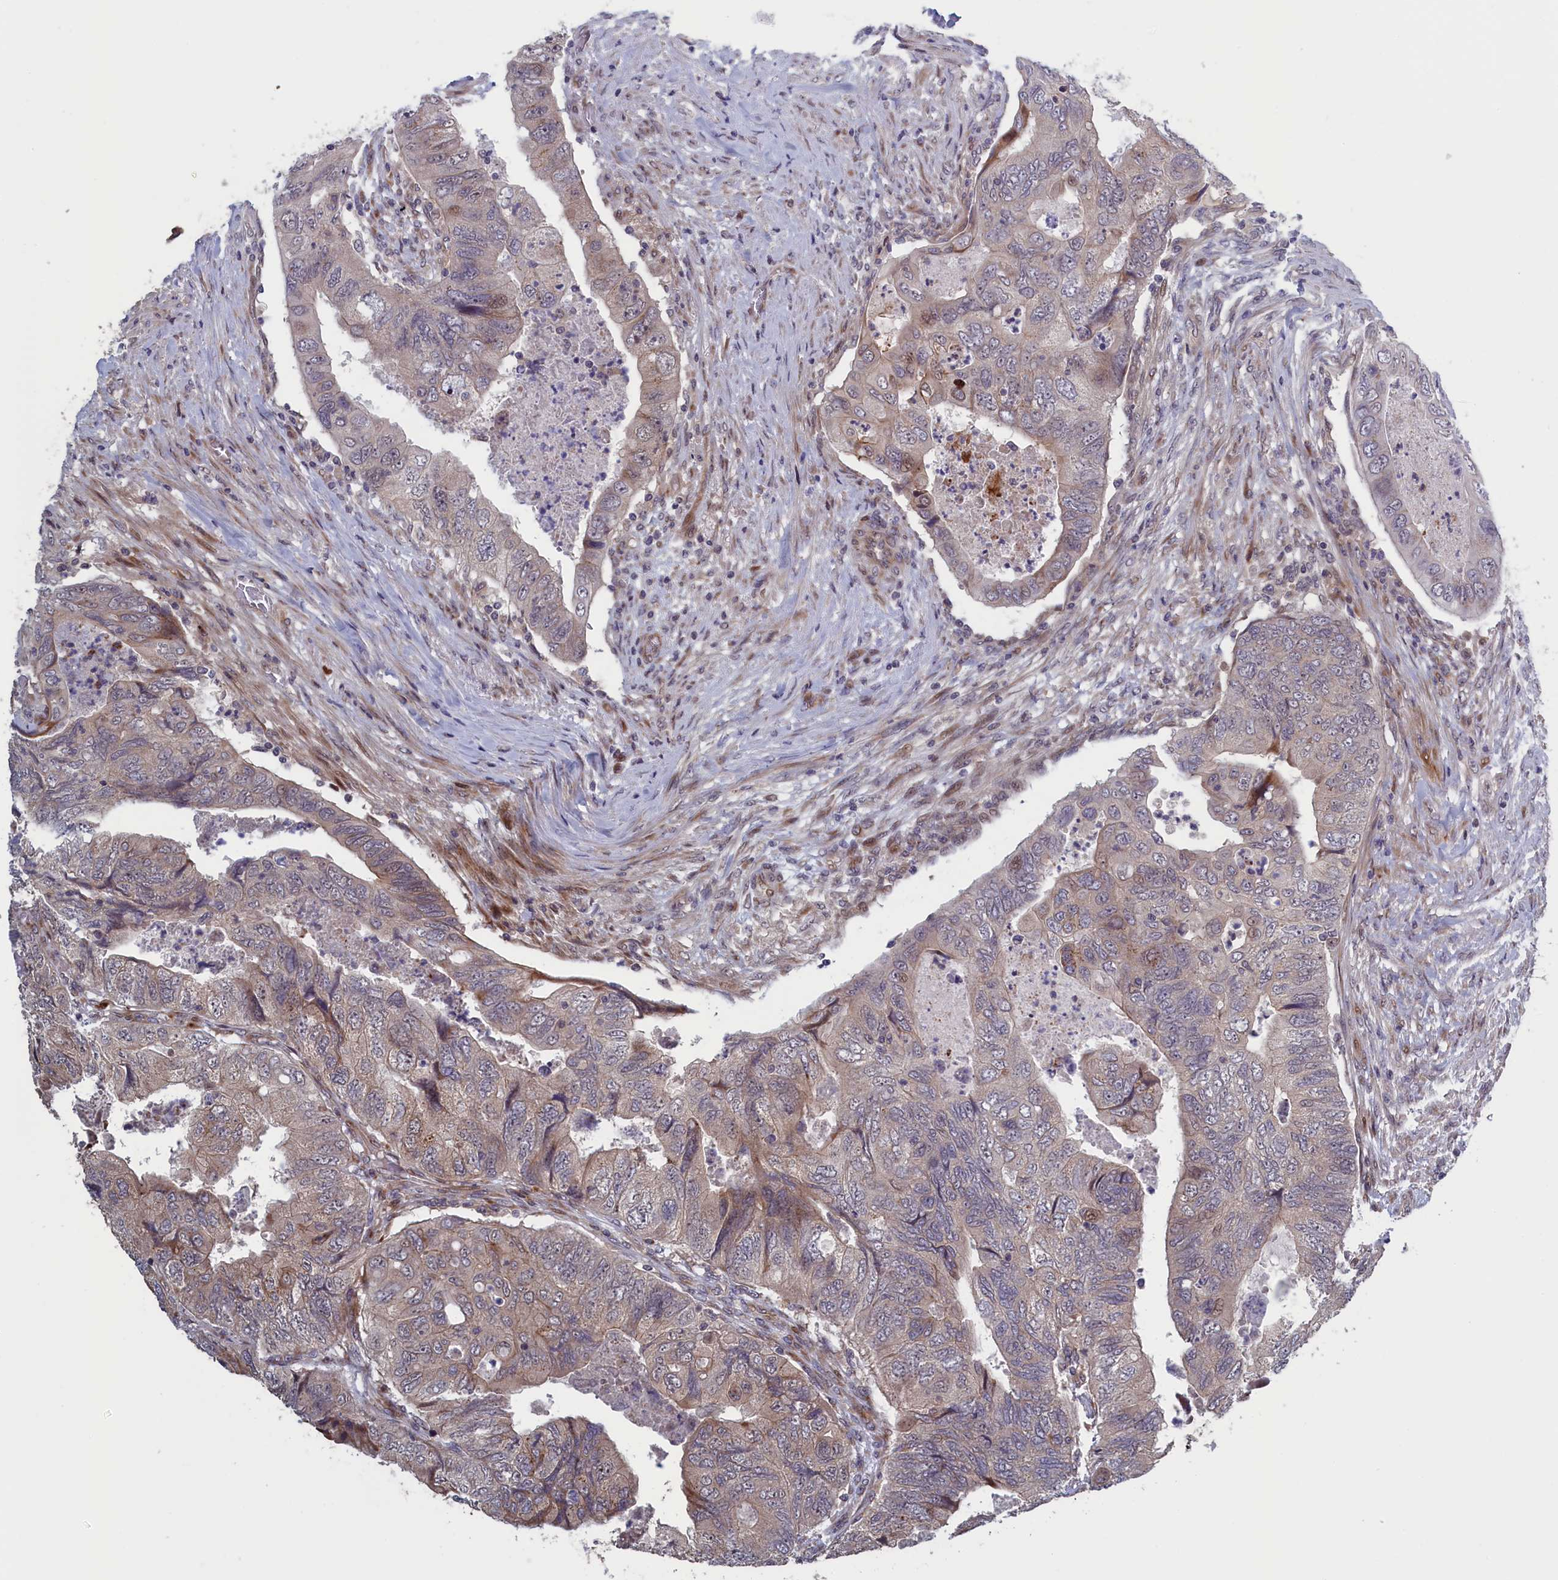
{"staining": {"intensity": "weak", "quantity": "<25%", "location": "cytoplasmic/membranous,nuclear"}, "tissue": "colorectal cancer", "cell_type": "Tumor cells", "image_type": "cancer", "snomed": [{"axis": "morphology", "description": "Adenocarcinoma, NOS"}, {"axis": "topography", "description": "Rectum"}], "caption": "High power microscopy image of an immunohistochemistry micrograph of colorectal cancer, revealing no significant staining in tumor cells.", "gene": "LSG1", "patient": {"sex": "male", "age": 63}}